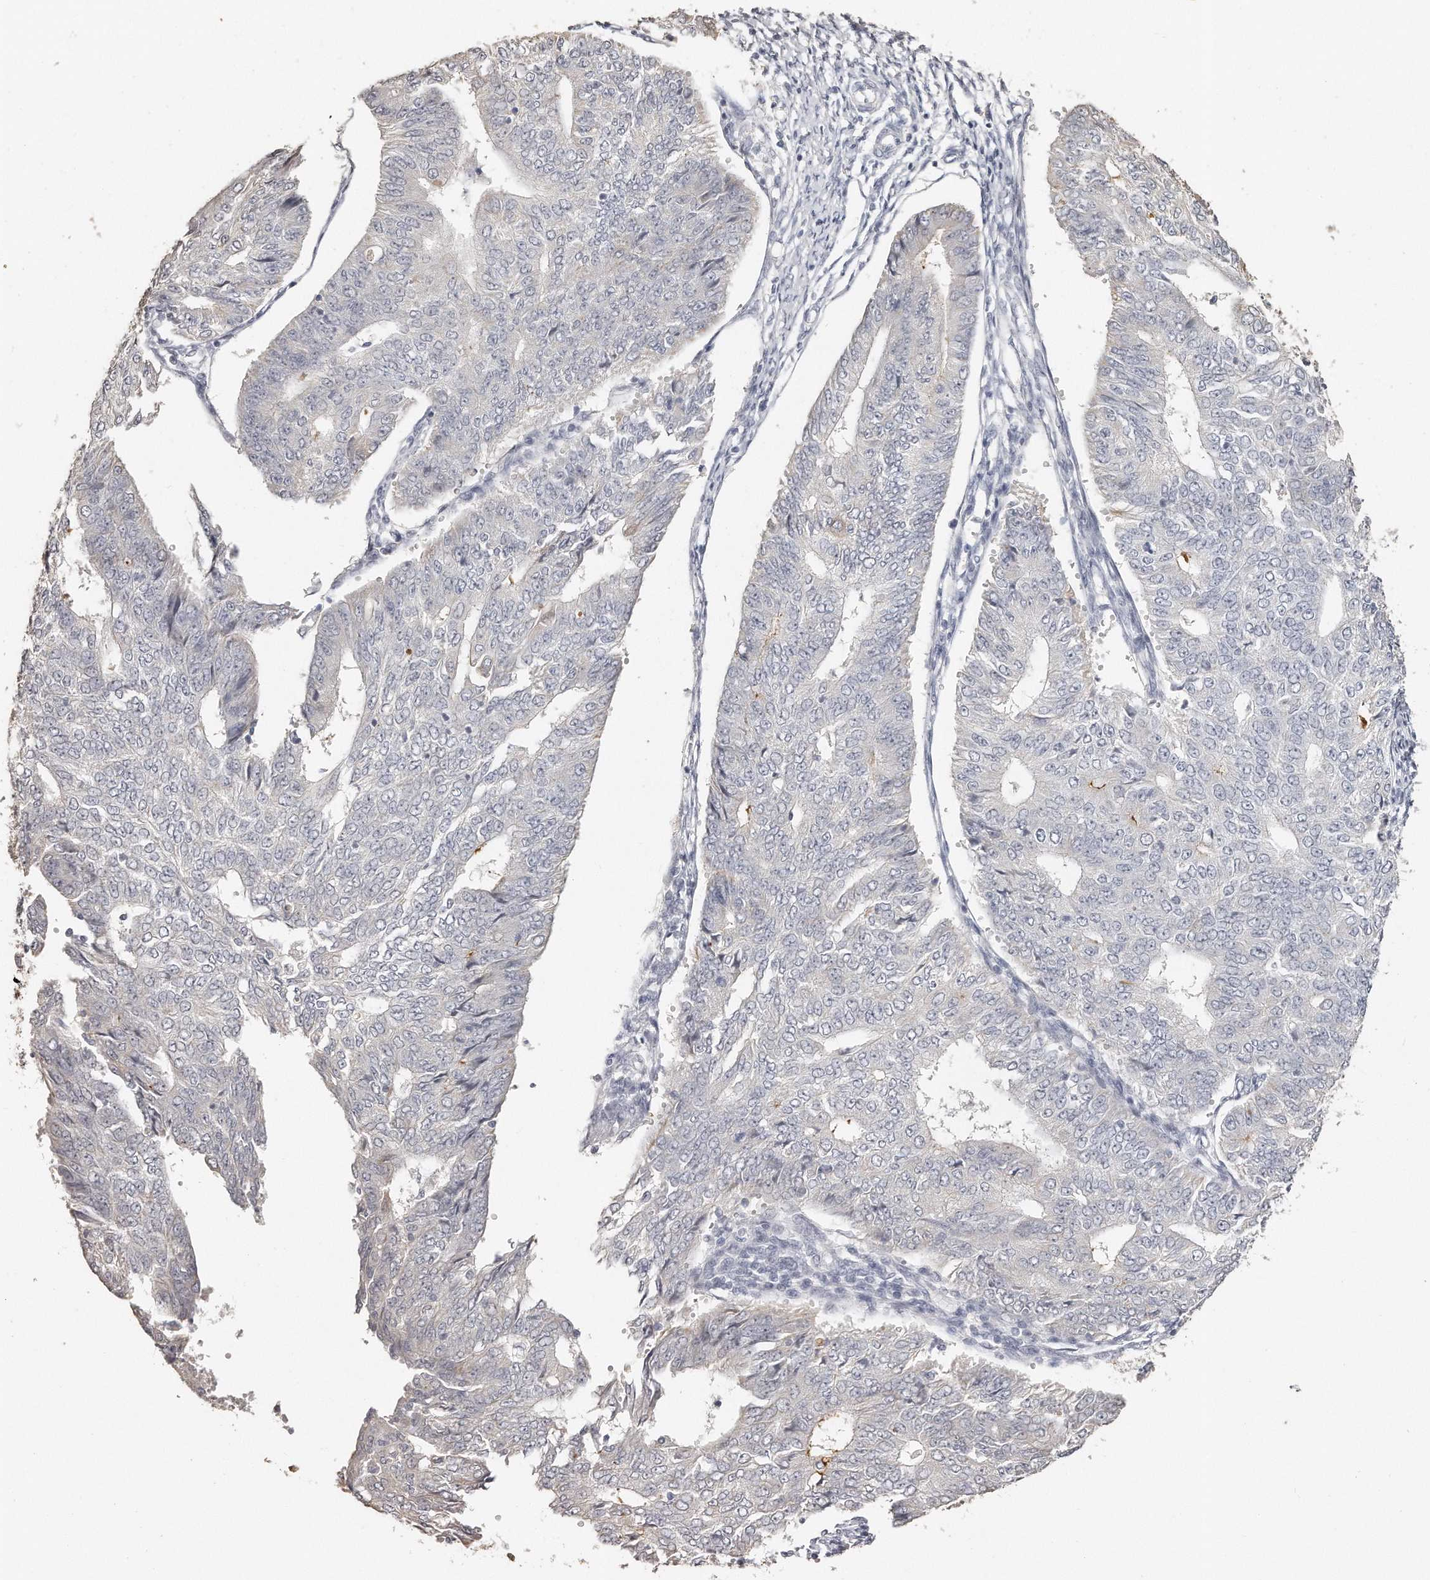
{"staining": {"intensity": "negative", "quantity": "none", "location": "none"}, "tissue": "endometrial cancer", "cell_type": "Tumor cells", "image_type": "cancer", "snomed": [{"axis": "morphology", "description": "Adenocarcinoma, NOS"}, {"axis": "topography", "description": "Endometrium"}], "caption": "A histopathology image of endometrial adenocarcinoma stained for a protein demonstrates no brown staining in tumor cells.", "gene": "ZYG11A", "patient": {"sex": "female", "age": 32}}